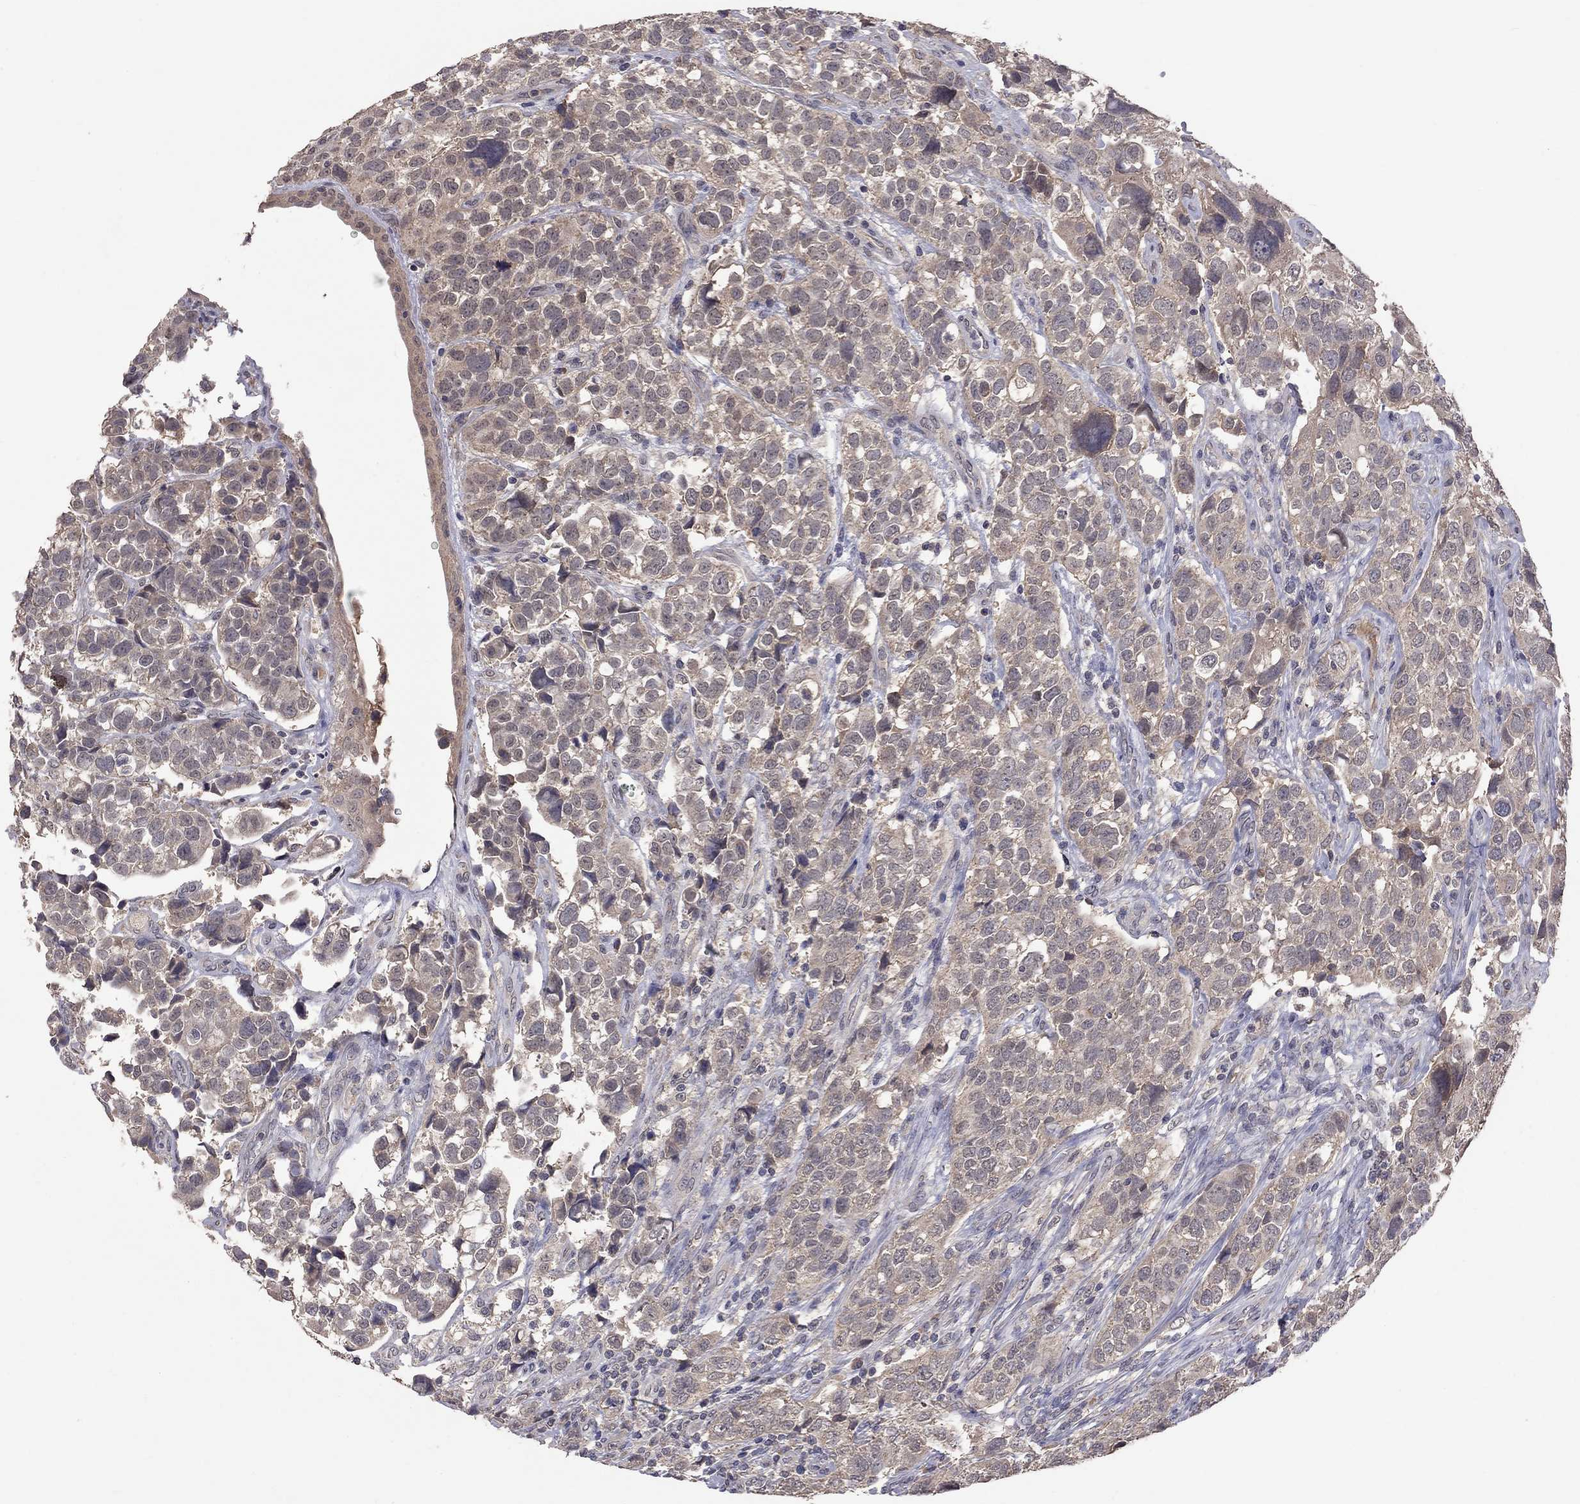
{"staining": {"intensity": "weak", "quantity": ">75%", "location": "cytoplasmic/membranous"}, "tissue": "urothelial cancer", "cell_type": "Tumor cells", "image_type": "cancer", "snomed": [{"axis": "morphology", "description": "Urothelial carcinoma, High grade"}, {"axis": "topography", "description": "Urinary bladder"}], "caption": "Urothelial carcinoma (high-grade) tissue displays weak cytoplasmic/membranous staining in about >75% of tumor cells, visualized by immunohistochemistry. The staining was performed using DAB, with brown indicating positive protein expression. Nuclei are stained blue with hematoxylin.", "gene": "HTR6", "patient": {"sex": "female", "age": 58}}